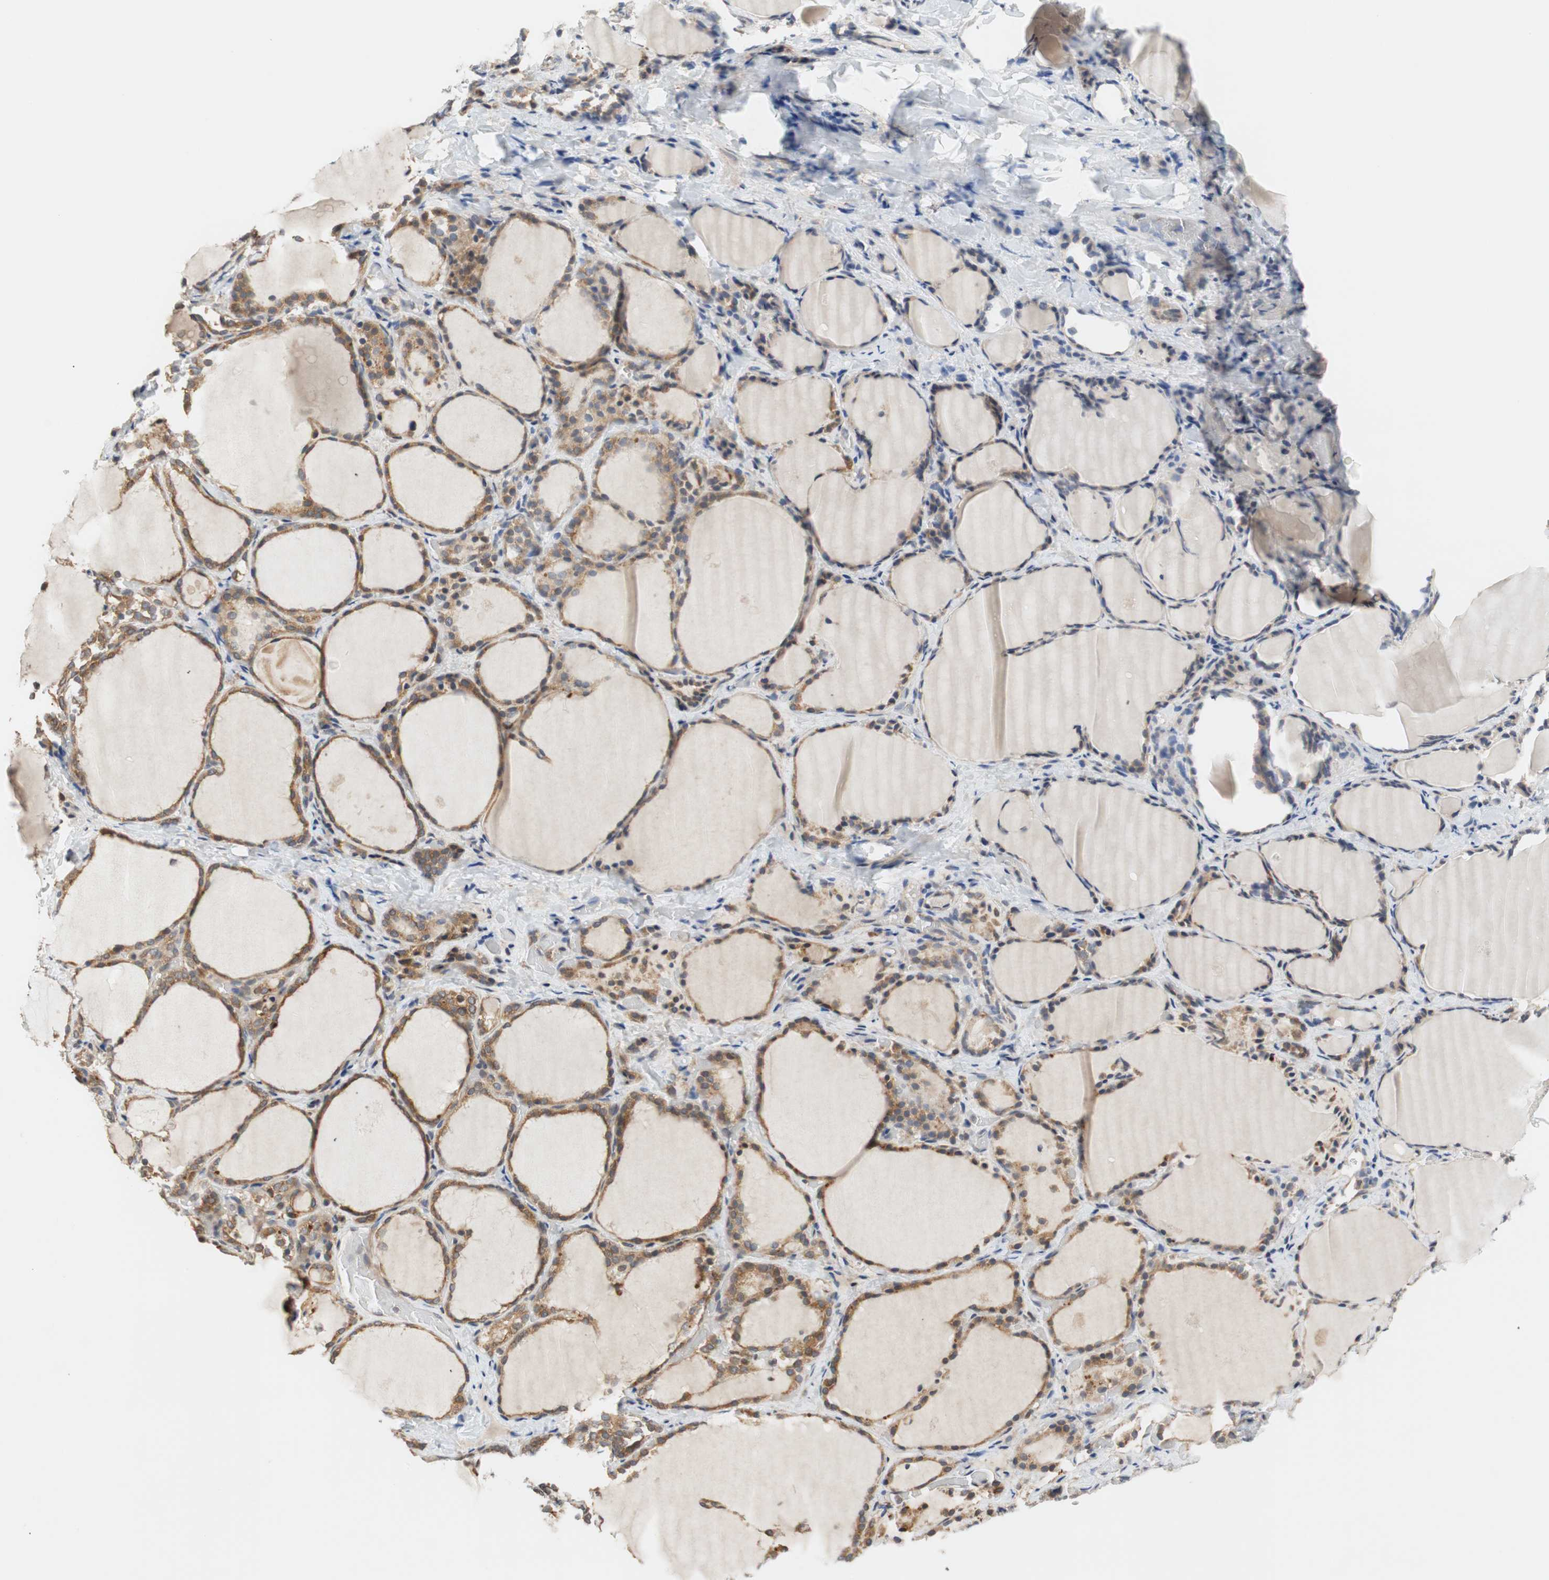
{"staining": {"intensity": "strong", "quantity": ">75%", "location": "cytoplasmic/membranous"}, "tissue": "thyroid gland", "cell_type": "Glandular cells", "image_type": "normal", "snomed": [{"axis": "morphology", "description": "Normal tissue, NOS"}, {"axis": "morphology", "description": "Papillary adenocarcinoma, NOS"}, {"axis": "topography", "description": "Thyroid gland"}], "caption": "Immunohistochemistry (IHC) (DAB (3,3'-diaminobenzidine)) staining of unremarkable thyroid gland exhibits strong cytoplasmic/membranous protein positivity in about >75% of glandular cells. Nuclei are stained in blue.", "gene": "AUP1", "patient": {"sex": "female", "age": 30}}